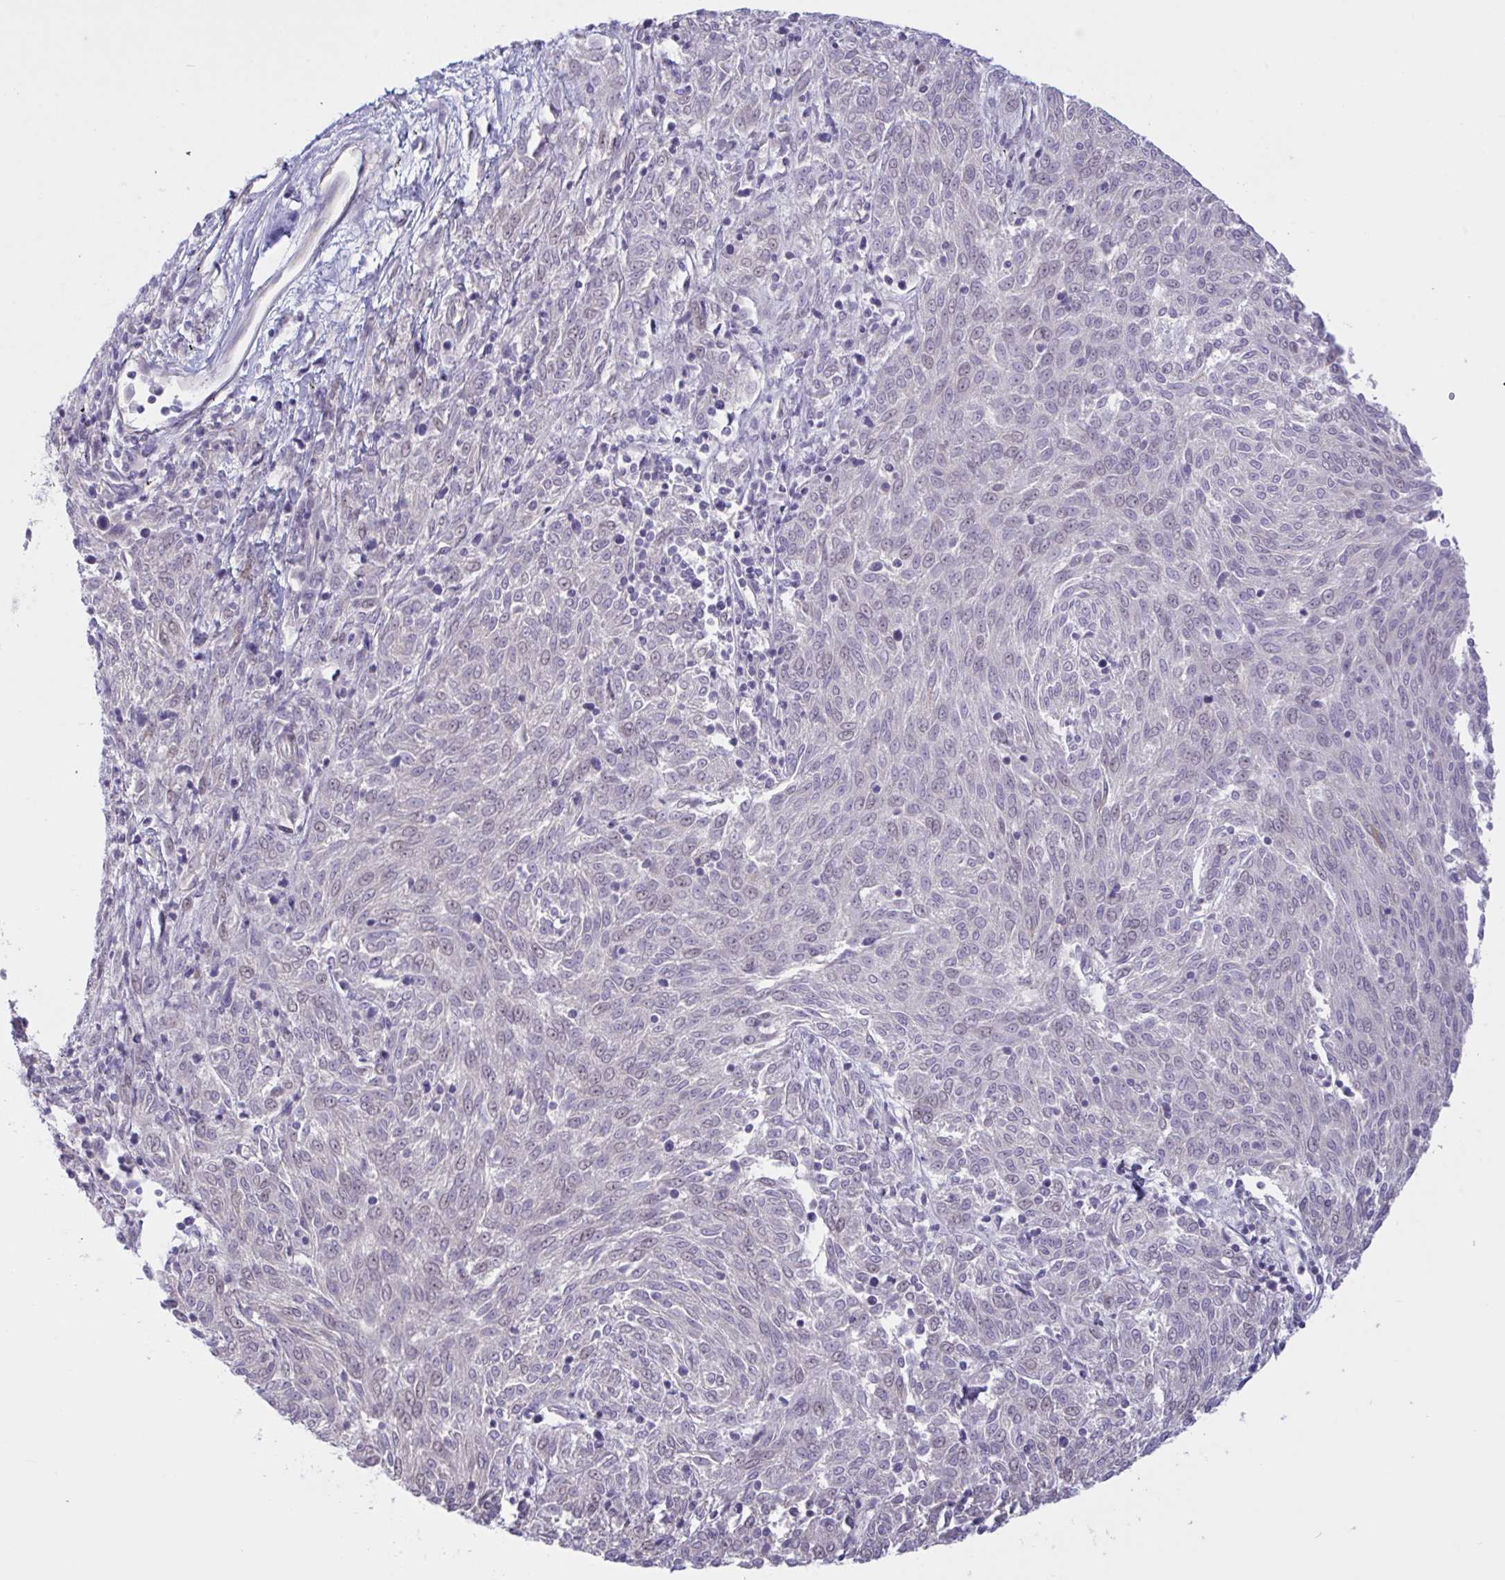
{"staining": {"intensity": "negative", "quantity": "none", "location": "none"}, "tissue": "melanoma", "cell_type": "Tumor cells", "image_type": "cancer", "snomed": [{"axis": "morphology", "description": "Malignant melanoma, NOS"}, {"axis": "topography", "description": "Skin"}], "caption": "An immunohistochemistry (IHC) histopathology image of melanoma is shown. There is no staining in tumor cells of melanoma.", "gene": "VWC2", "patient": {"sex": "female", "age": 72}}